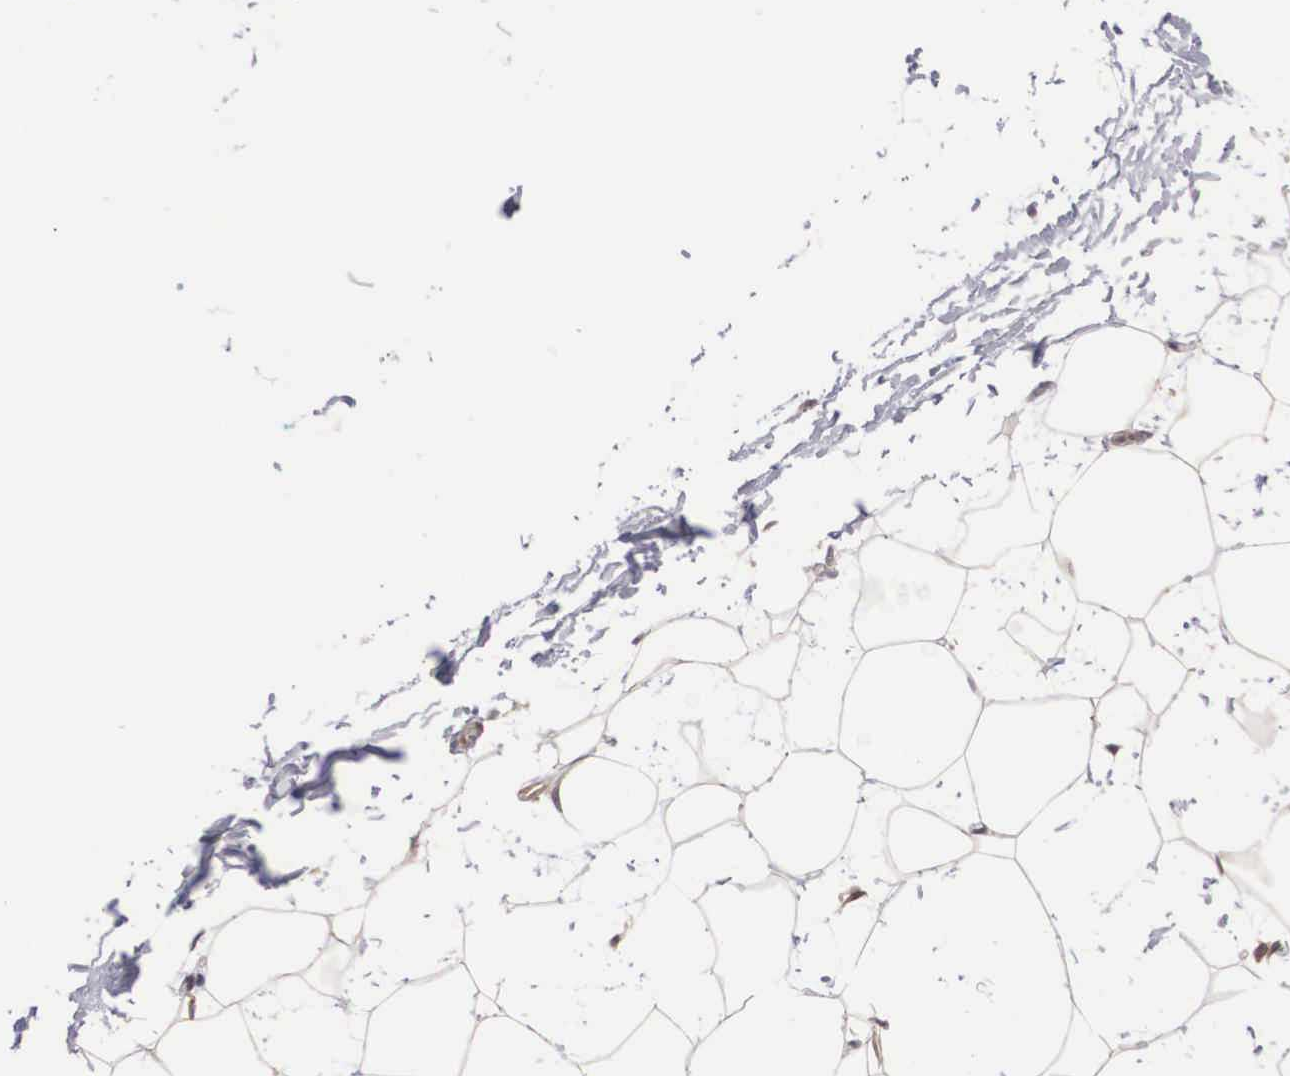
{"staining": {"intensity": "weak", "quantity": "<25%", "location": "cytoplasmic/membranous,nuclear"}, "tissue": "adipose tissue", "cell_type": "Adipocytes", "image_type": "normal", "snomed": [{"axis": "morphology", "description": "Normal tissue, NOS"}, {"axis": "topography", "description": "Breast"}], "caption": "Protein analysis of benign adipose tissue shows no significant positivity in adipocytes.", "gene": "ADSL", "patient": {"sex": "female", "age": 45}}